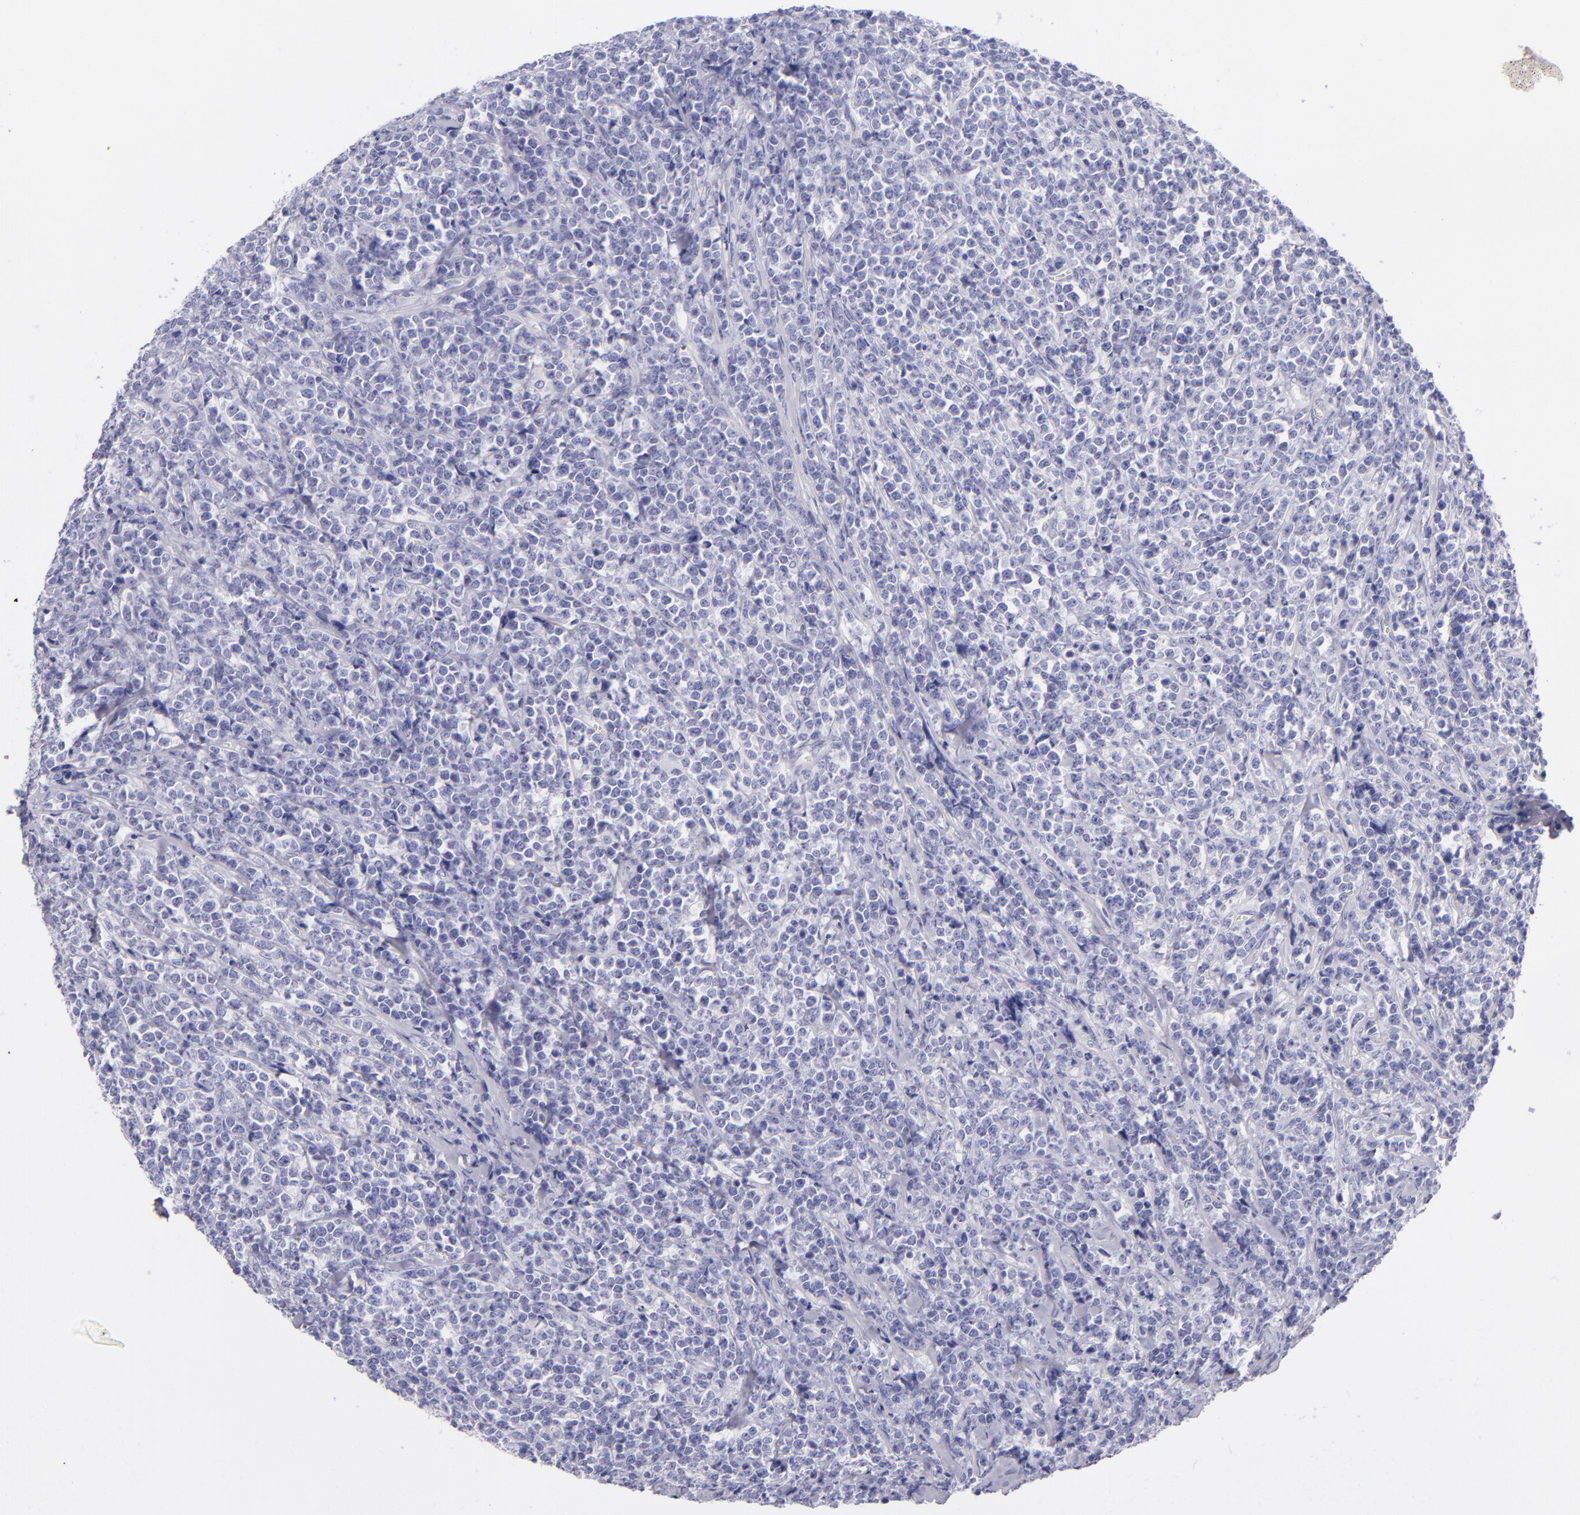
{"staining": {"intensity": "negative", "quantity": "none", "location": "none"}, "tissue": "lymphoma", "cell_type": "Tumor cells", "image_type": "cancer", "snomed": [{"axis": "morphology", "description": "Malignant lymphoma, non-Hodgkin's type, High grade"}, {"axis": "topography", "description": "Small intestine"}, {"axis": "topography", "description": "Colon"}], "caption": "Immunohistochemistry micrograph of lymphoma stained for a protein (brown), which displays no expression in tumor cells. (DAB IHC visualized using brightfield microscopy, high magnification).", "gene": "INA", "patient": {"sex": "male", "age": 8}}